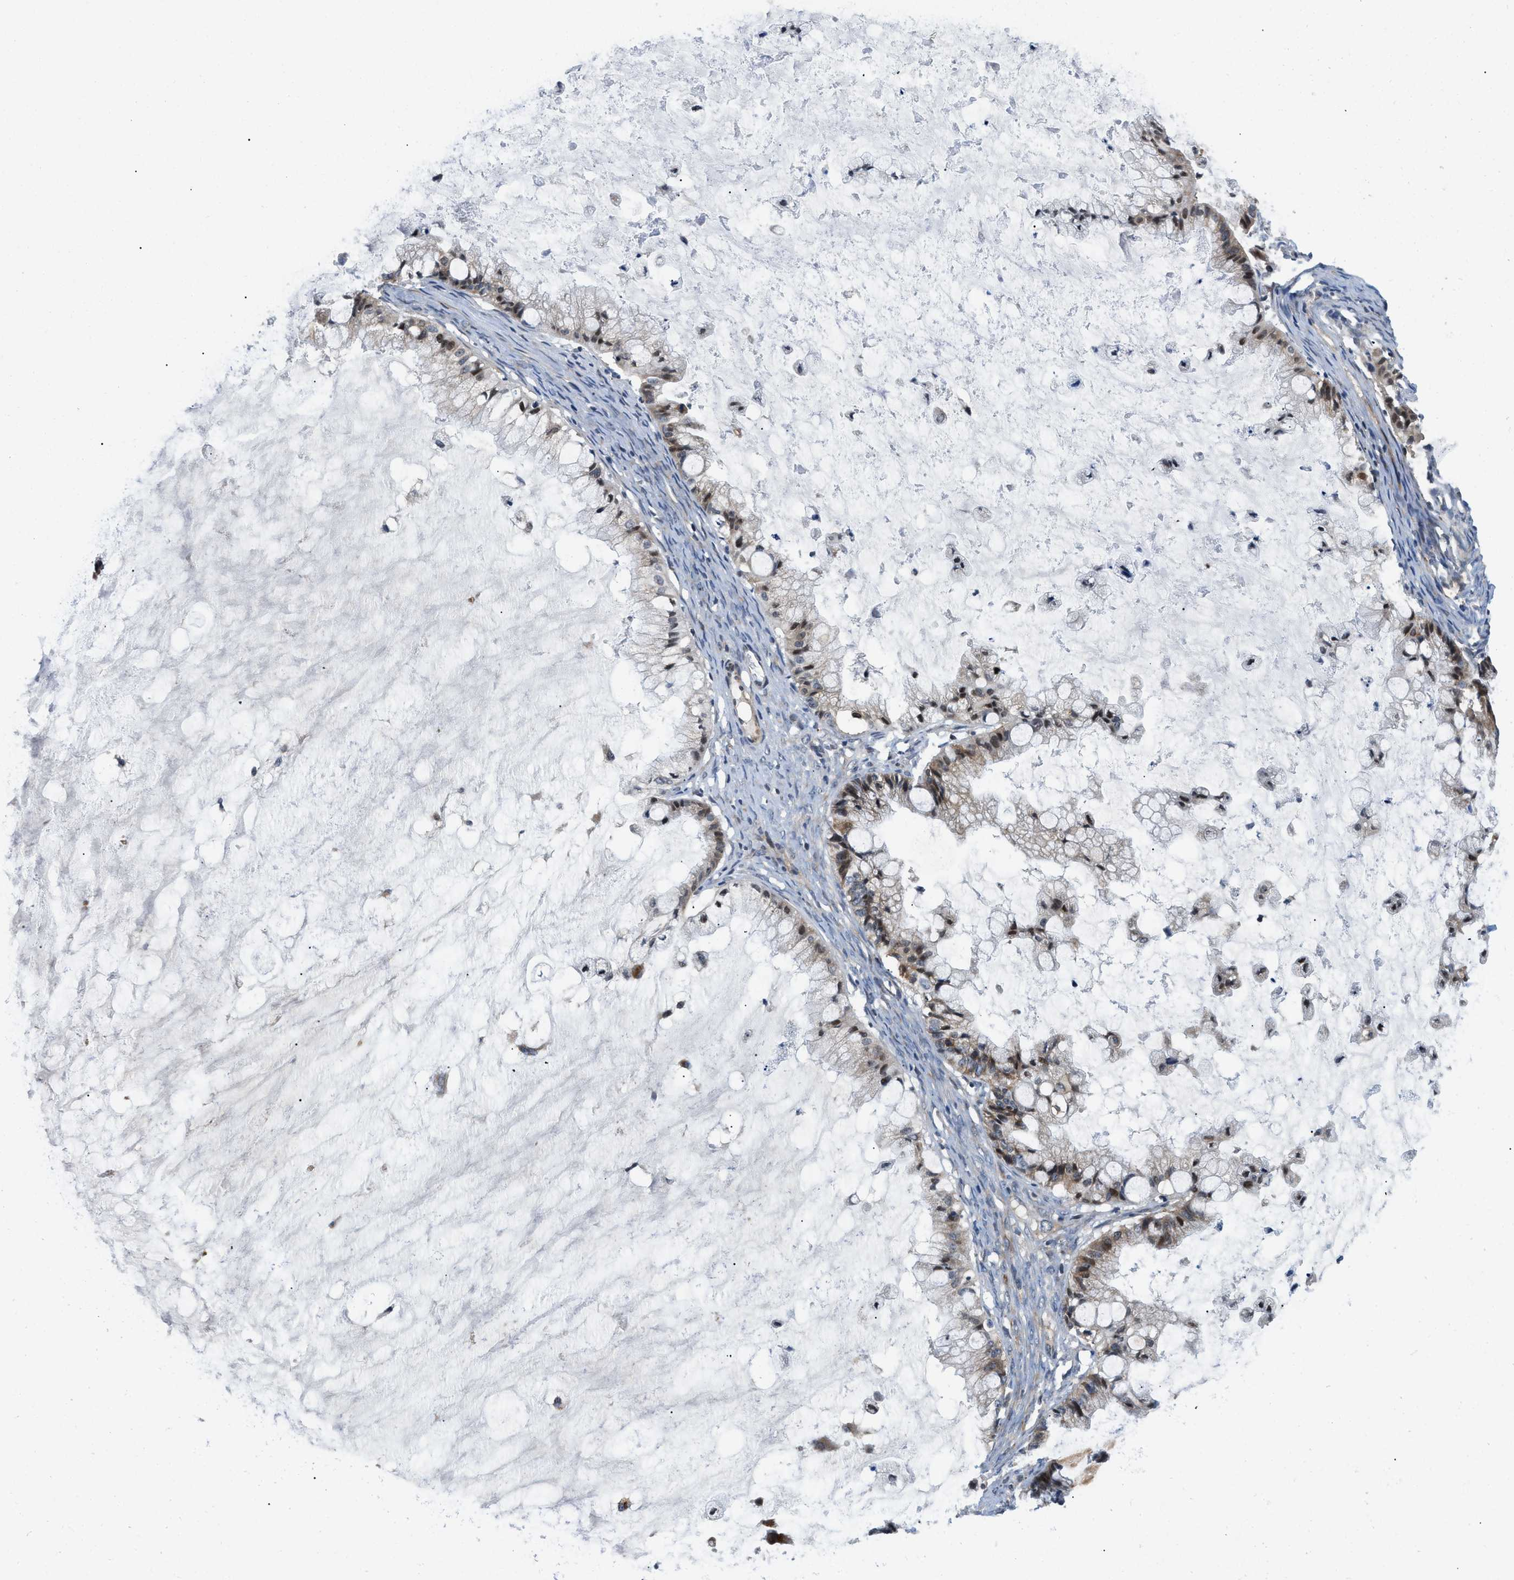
{"staining": {"intensity": "moderate", "quantity": "25%-75%", "location": "cytoplasmic/membranous,nuclear"}, "tissue": "ovarian cancer", "cell_type": "Tumor cells", "image_type": "cancer", "snomed": [{"axis": "morphology", "description": "Cystadenocarcinoma, mucinous, NOS"}, {"axis": "topography", "description": "Ovary"}], "caption": "This is an image of immunohistochemistry (IHC) staining of ovarian mucinous cystadenocarcinoma, which shows moderate staining in the cytoplasmic/membranous and nuclear of tumor cells.", "gene": "ZNF599", "patient": {"sex": "female", "age": 57}}